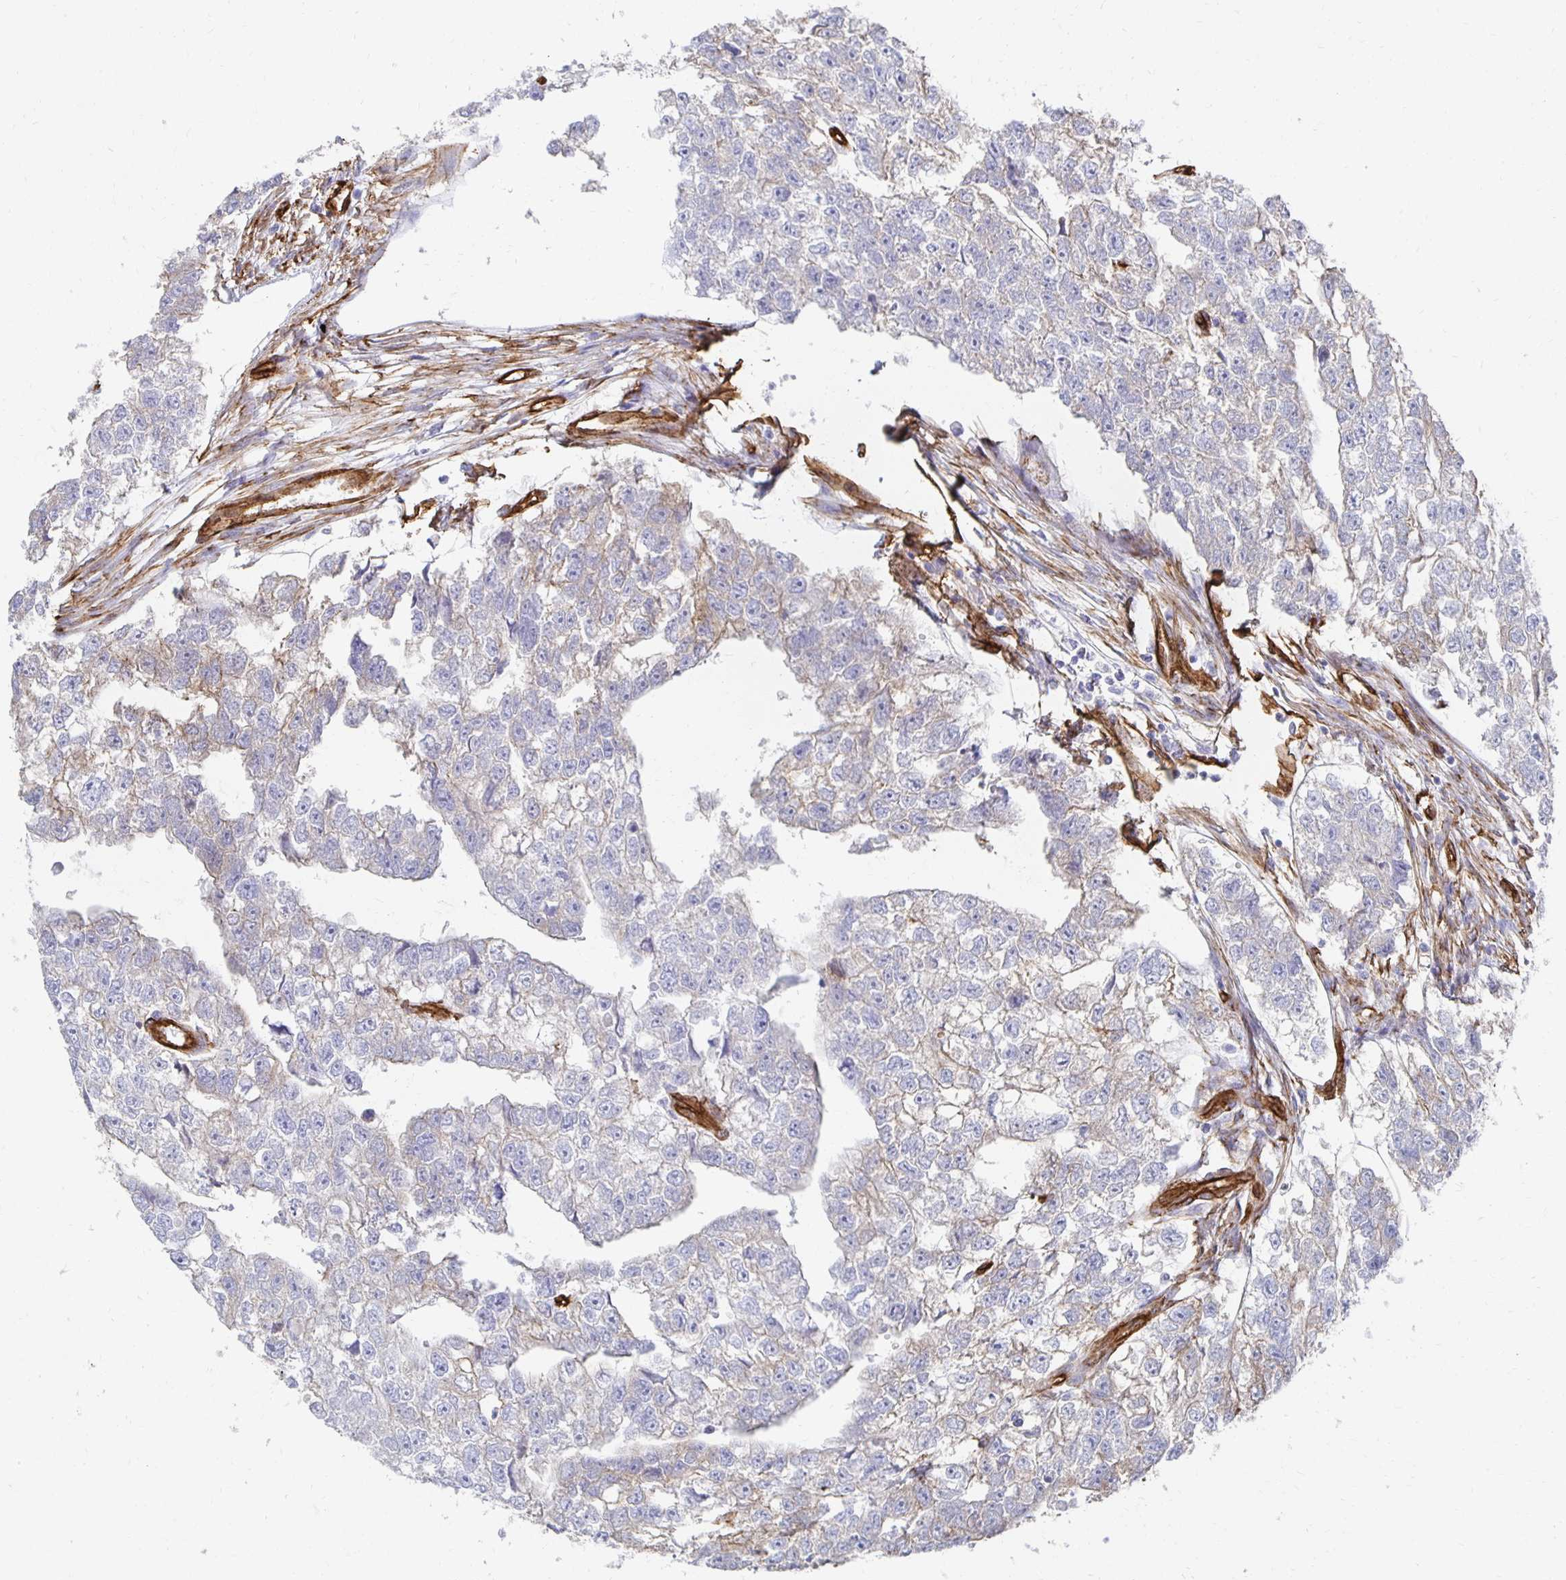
{"staining": {"intensity": "weak", "quantity": "25%-75%", "location": "cytoplasmic/membranous"}, "tissue": "testis cancer", "cell_type": "Tumor cells", "image_type": "cancer", "snomed": [{"axis": "morphology", "description": "Carcinoma, Embryonal, NOS"}, {"axis": "morphology", "description": "Teratoma, malignant, NOS"}, {"axis": "topography", "description": "Testis"}], "caption": "Tumor cells exhibit low levels of weak cytoplasmic/membranous expression in about 25%-75% of cells in human embryonal carcinoma (testis).", "gene": "VIPR2", "patient": {"sex": "male", "age": 44}}